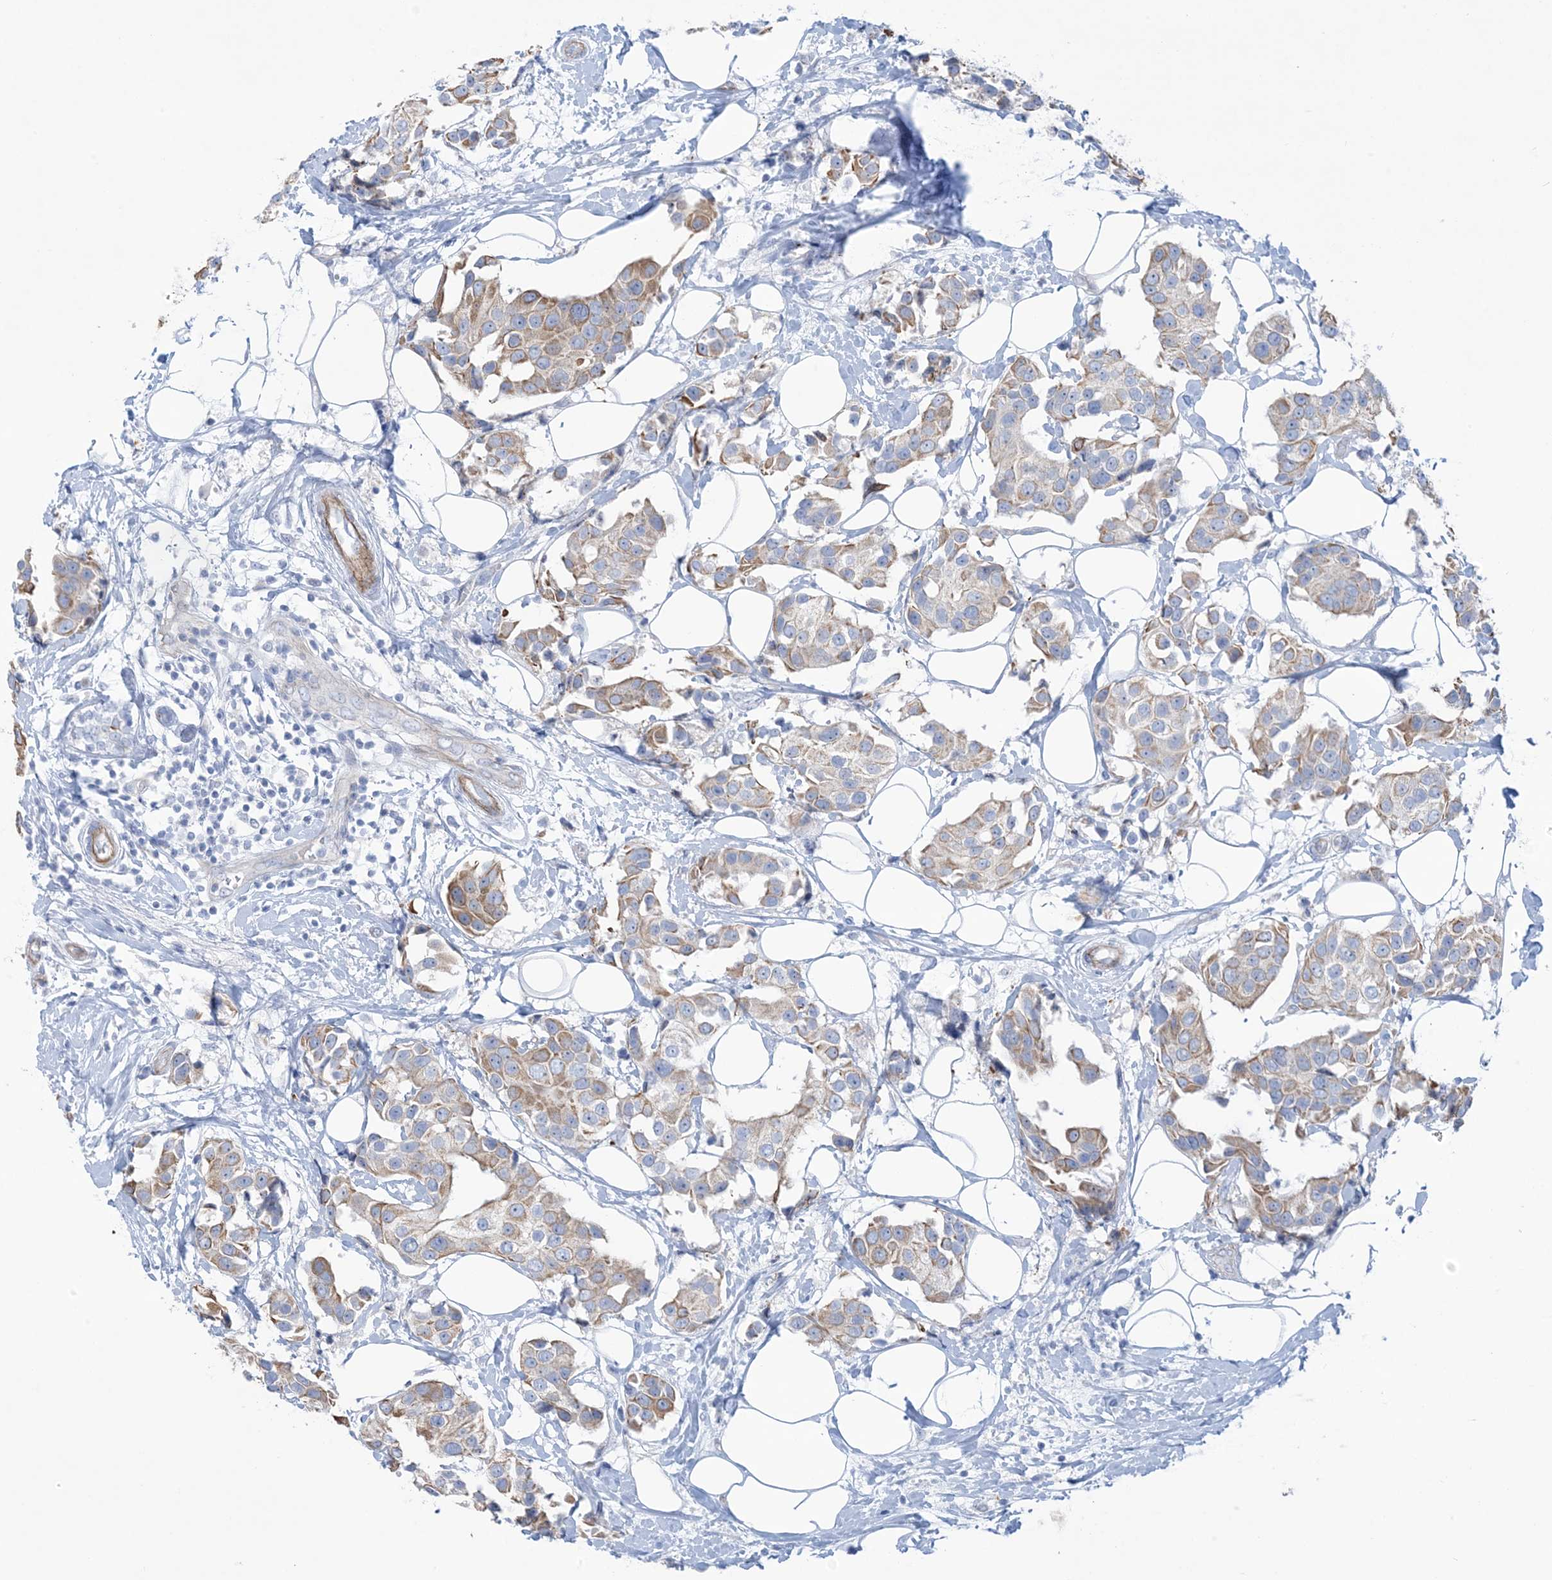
{"staining": {"intensity": "moderate", "quantity": ">75%", "location": "cytoplasmic/membranous"}, "tissue": "breast cancer", "cell_type": "Tumor cells", "image_type": "cancer", "snomed": [{"axis": "morphology", "description": "Normal tissue, NOS"}, {"axis": "morphology", "description": "Duct carcinoma"}, {"axis": "topography", "description": "Breast"}], "caption": "Protein expression analysis of intraductal carcinoma (breast) exhibits moderate cytoplasmic/membranous expression in approximately >75% of tumor cells.", "gene": "ATP11C", "patient": {"sex": "female", "age": 39}}